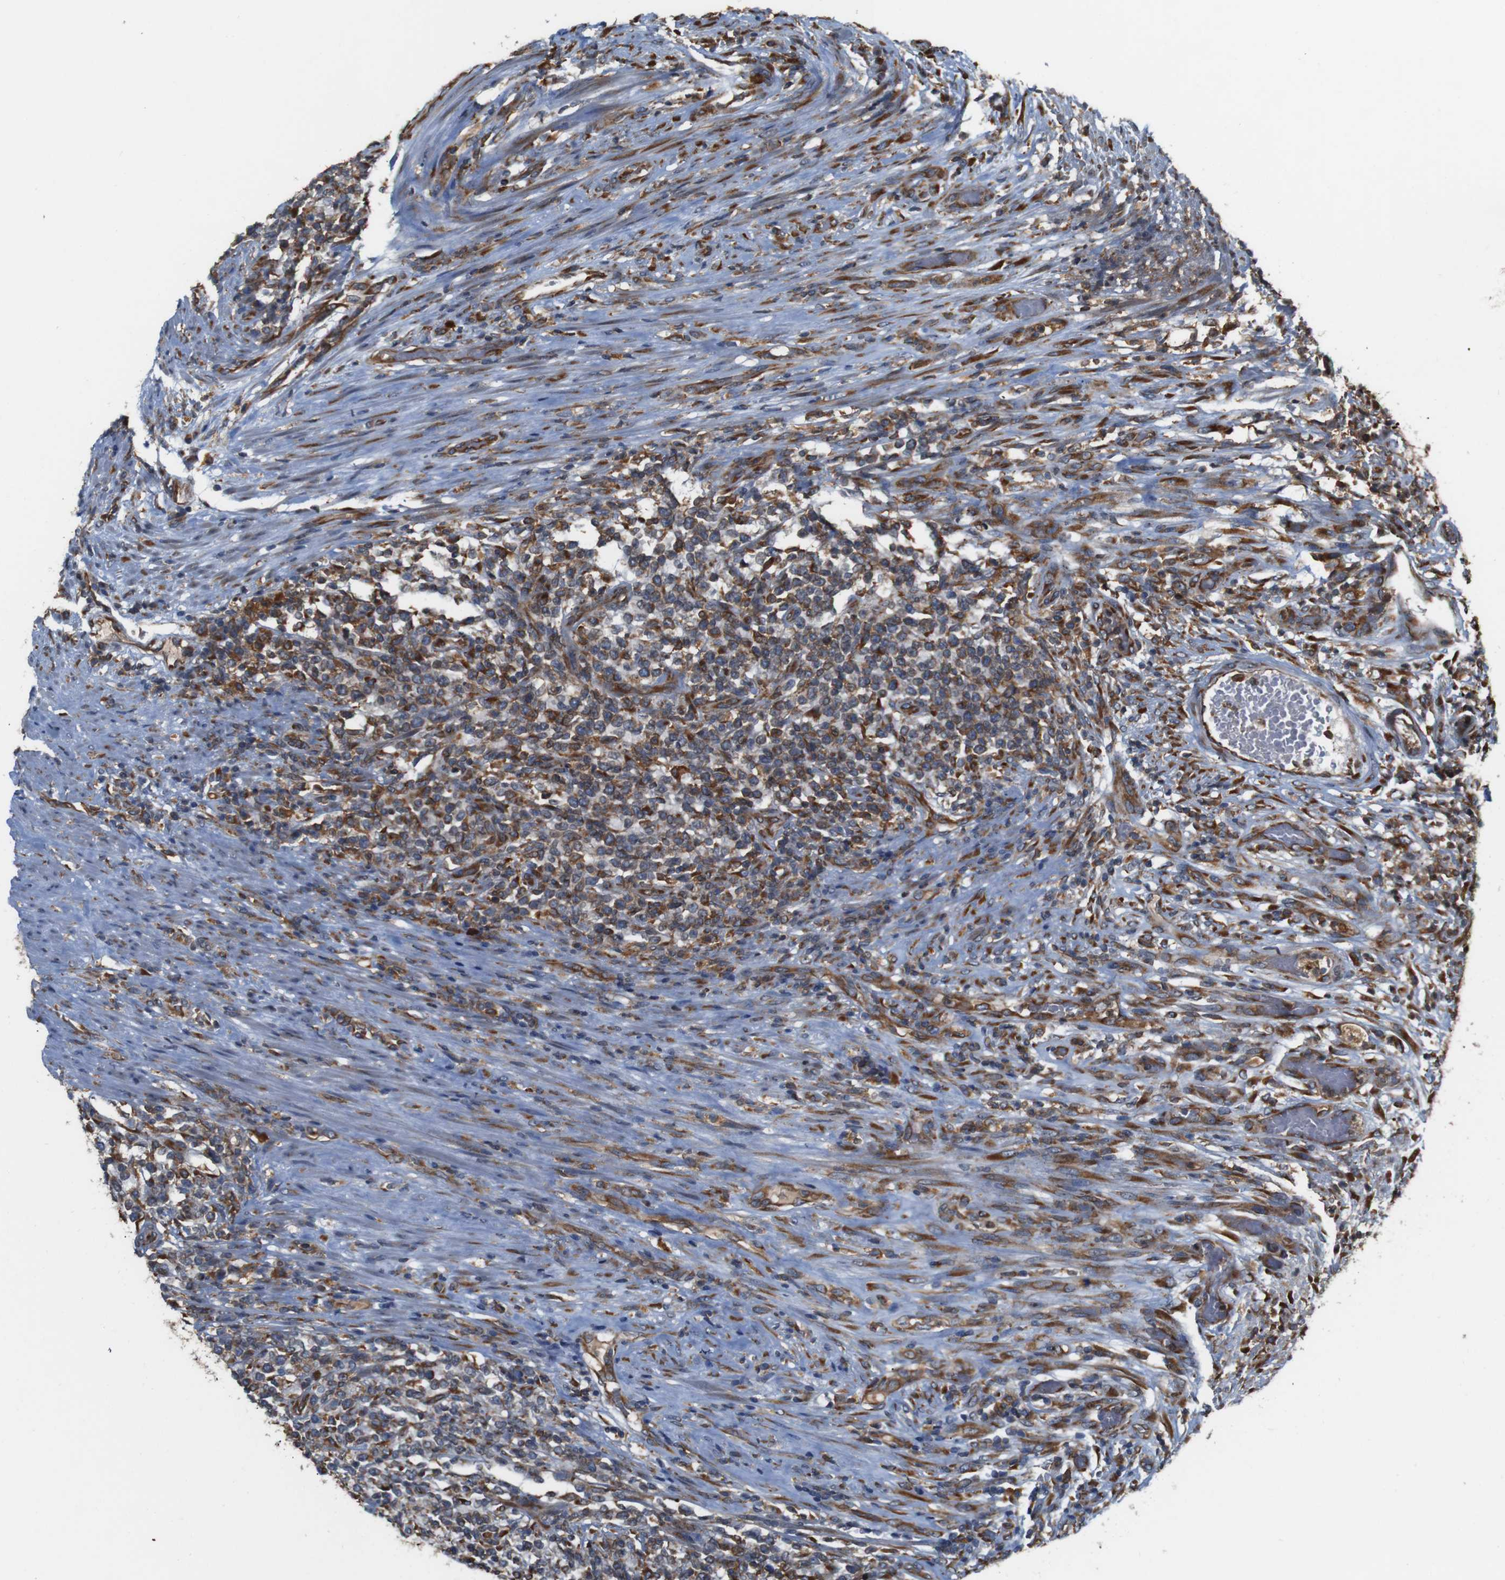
{"staining": {"intensity": "moderate", "quantity": "25%-75%", "location": "cytoplasmic/membranous"}, "tissue": "lymphoma", "cell_type": "Tumor cells", "image_type": "cancer", "snomed": [{"axis": "morphology", "description": "Malignant lymphoma, non-Hodgkin's type, High grade"}, {"axis": "topography", "description": "Soft tissue"}], "caption": "High-power microscopy captured an immunohistochemistry photomicrograph of high-grade malignant lymphoma, non-Hodgkin's type, revealing moderate cytoplasmic/membranous expression in approximately 25%-75% of tumor cells.", "gene": "UGGT1", "patient": {"sex": "male", "age": 18}}